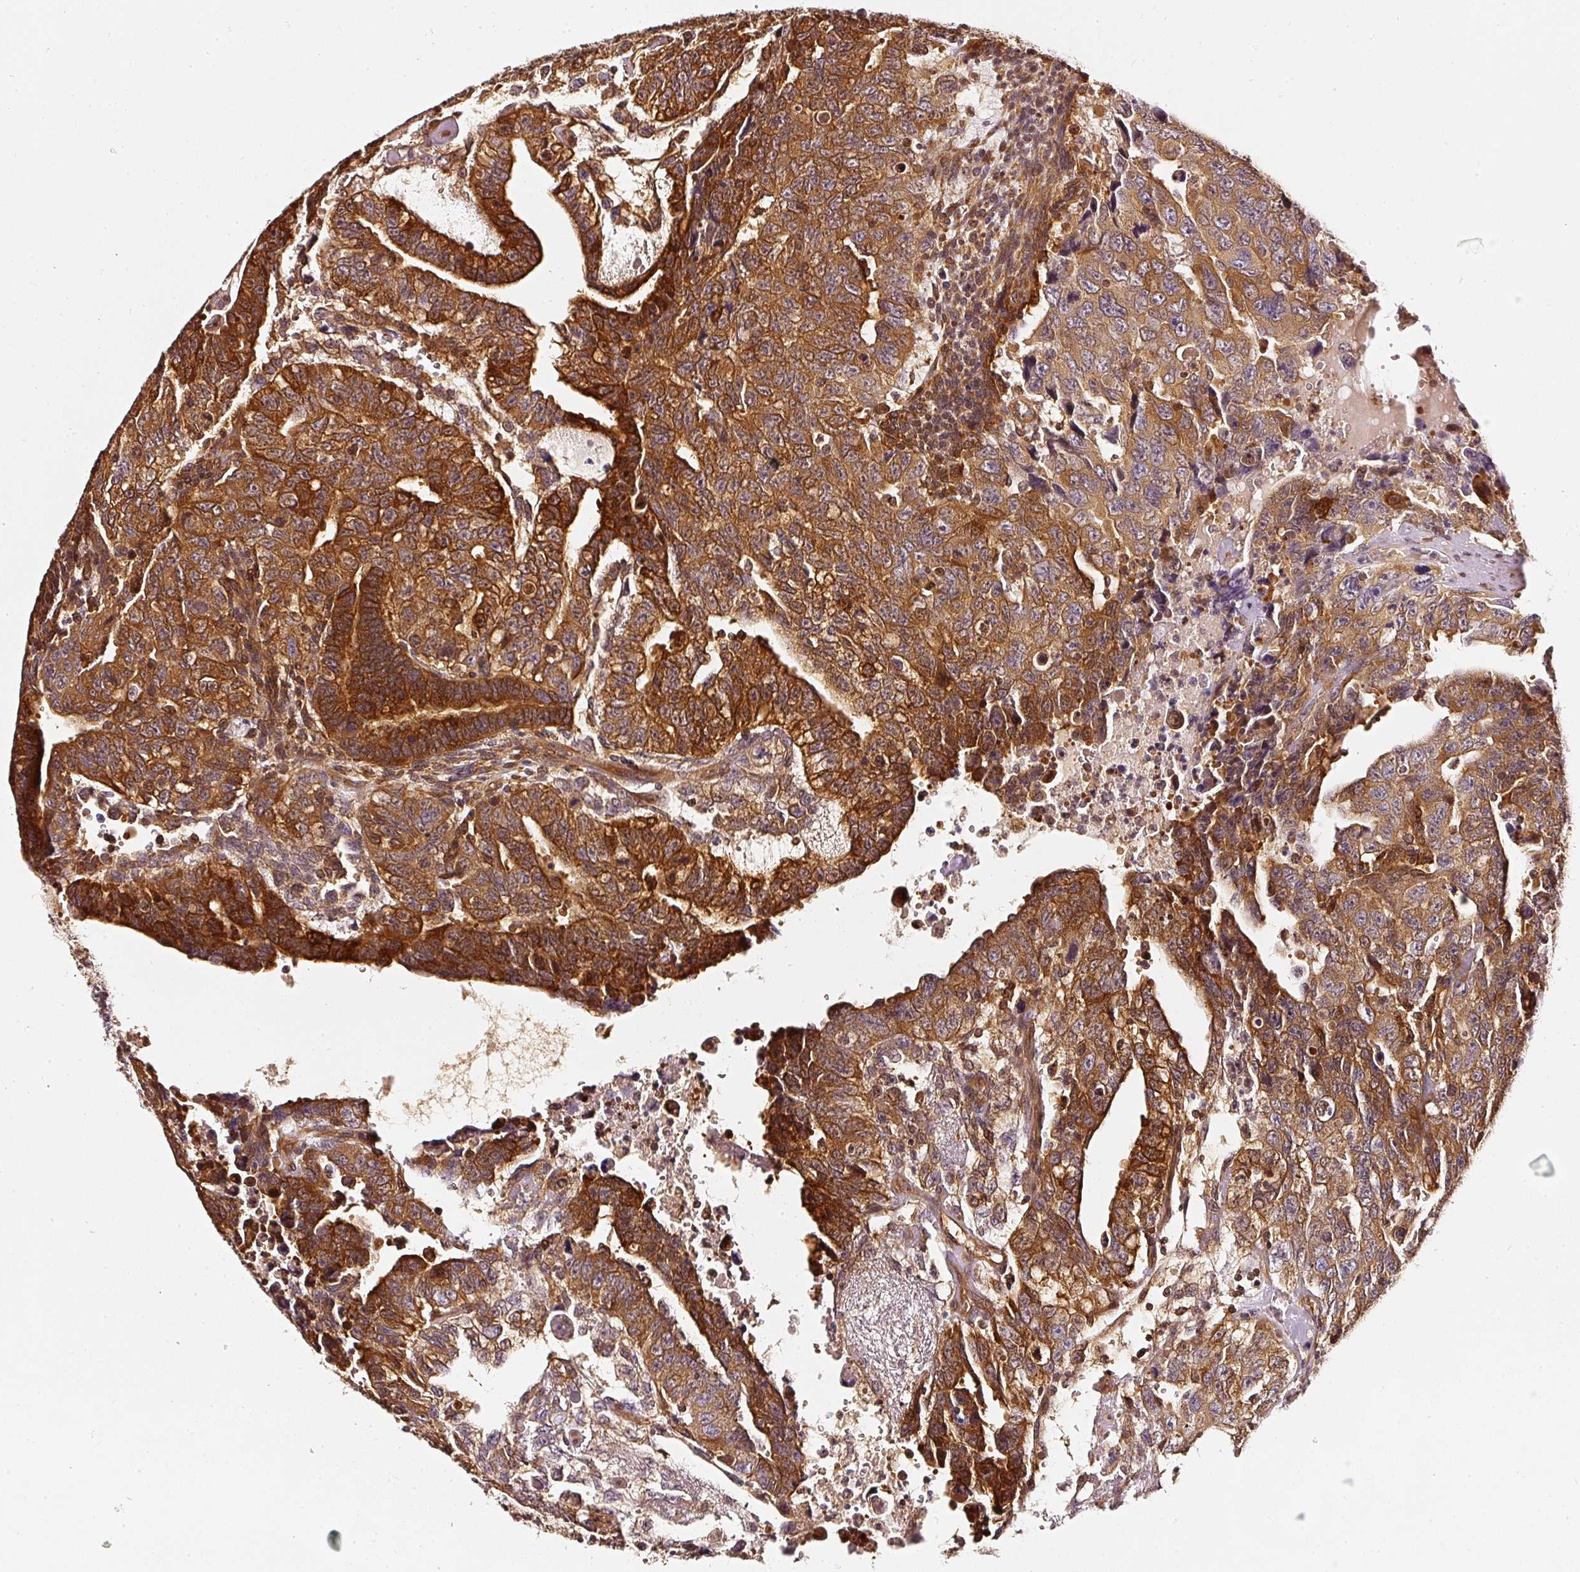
{"staining": {"intensity": "strong", "quantity": ">75%", "location": "cytoplasmic/membranous"}, "tissue": "testis cancer", "cell_type": "Tumor cells", "image_type": "cancer", "snomed": [{"axis": "morphology", "description": "Carcinoma, Embryonal, NOS"}, {"axis": "topography", "description": "Testis"}], "caption": "A photomicrograph of human testis cancer (embryonal carcinoma) stained for a protein displays strong cytoplasmic/membranous brown staining in tumor cells.", "gene": "ASMTL", "patient": {"sex": "male", "age": 24}}